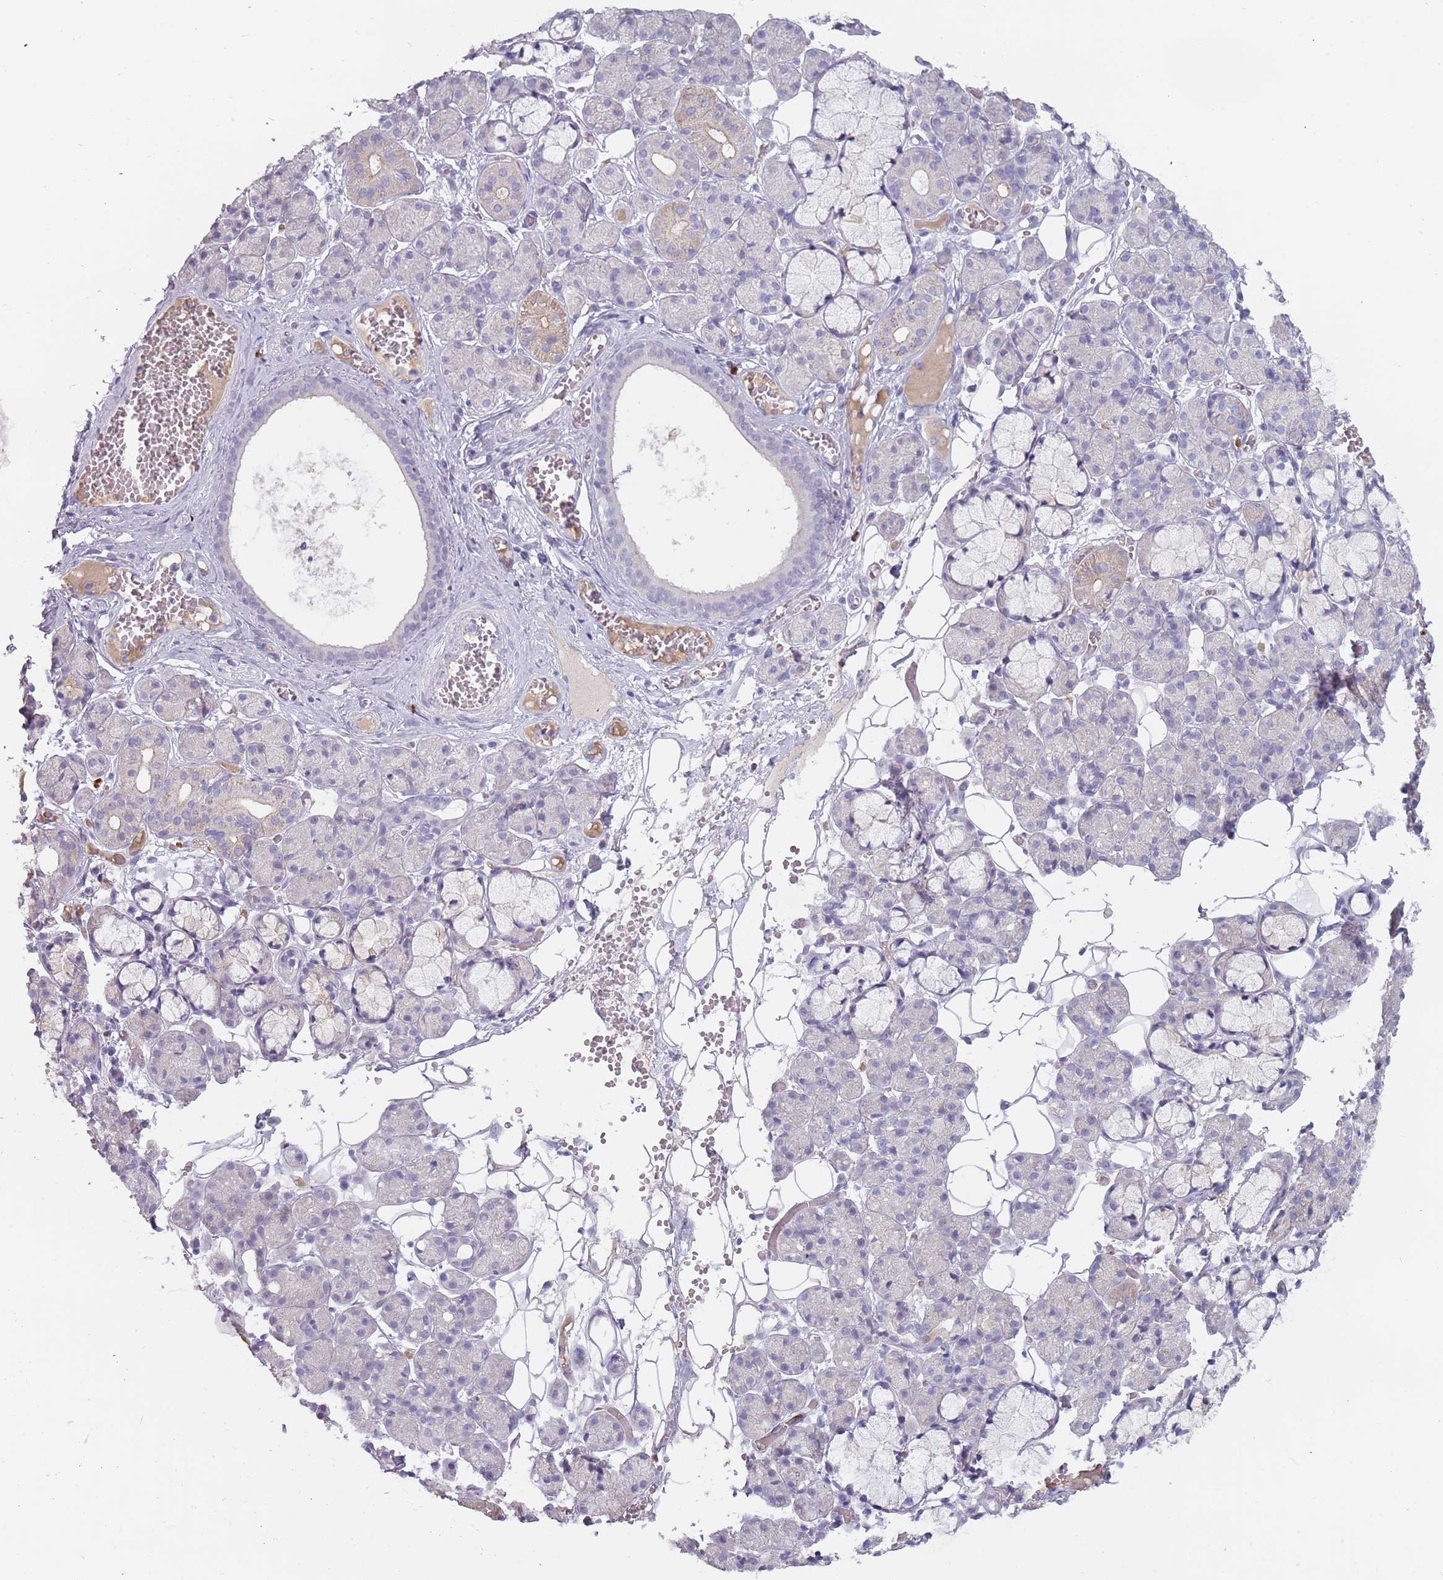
{"staining": {"intensity": "weak", "quantity": "<25%", "location": "cytoplasmic/membranous"}, "tissue": "salivary gland", "cell_type": "Glandular cells", "image_type": "normal", "snomed": [{"axis": "morphology", "description": "Normal tissue, NOS"}, {"axis": "topography", "description": "Salivary gland"}], "caption": "Immunohistochemical staining of normal salivary gland shows no significant staining in glandular cells.", "gene": "DDX4", "patient": {"sex": "male", "age": 63}}